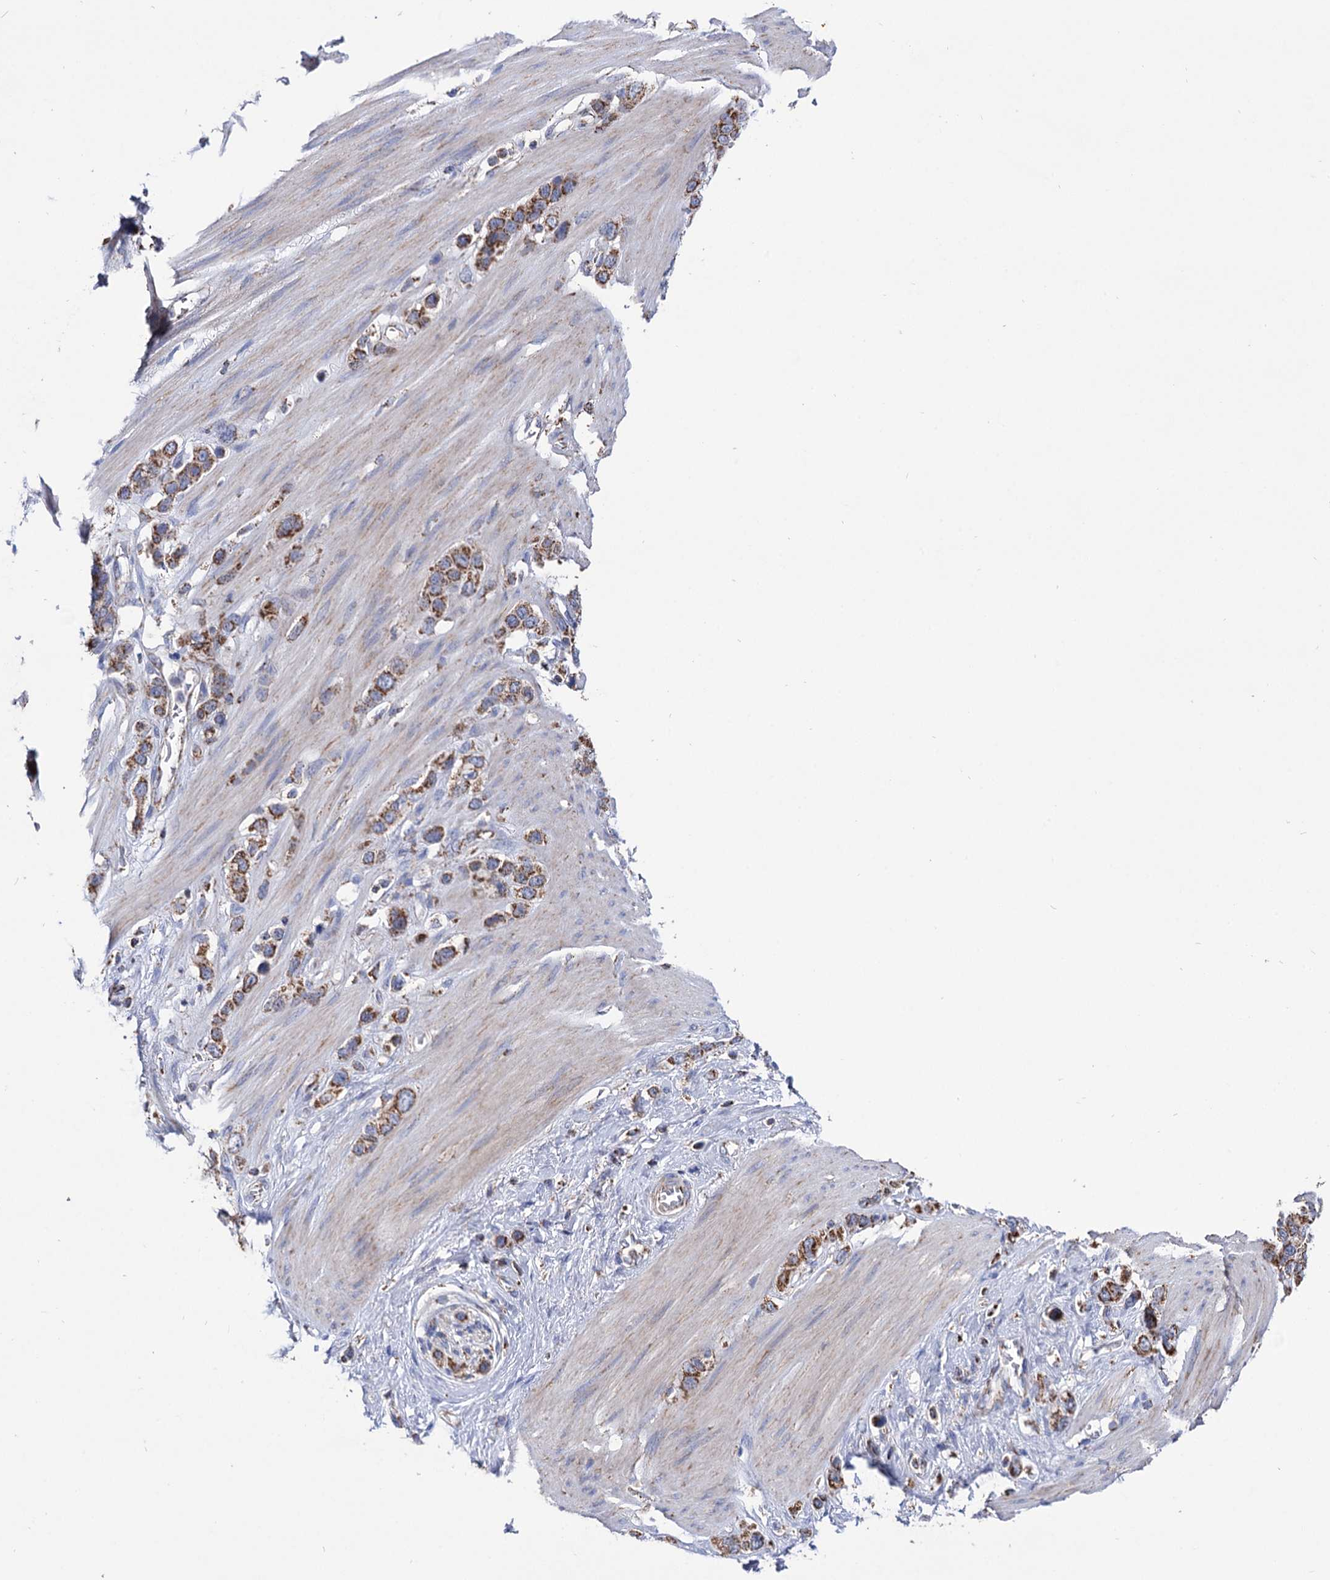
{"staining": {"intensity": "moderate", "quantity": ">75%", "location": "cytoplasmic/membranous"}, "tissue": "stomach cancer", "cell_type": "Tumor cells", "image_type": "cancer", "snomed": [{"axis": "morphology", "description": "Adenocarcinoma, NOS"}, {"axis": "morphology", "description": "Adenocarcinoma, High grade"}, {"axis": "topography", "description": "Stomach, upper"}, {"axis": "topography", "description": "Stomach, lower"}], "caption": "Stomach cancer stained with a brown dye demonstrates moderate cytoplasmic/membranous positive expression in approximately >75% of tumor cells.", "gene": "ABHD10", "patient": {"sex": "female", "age": 65}}